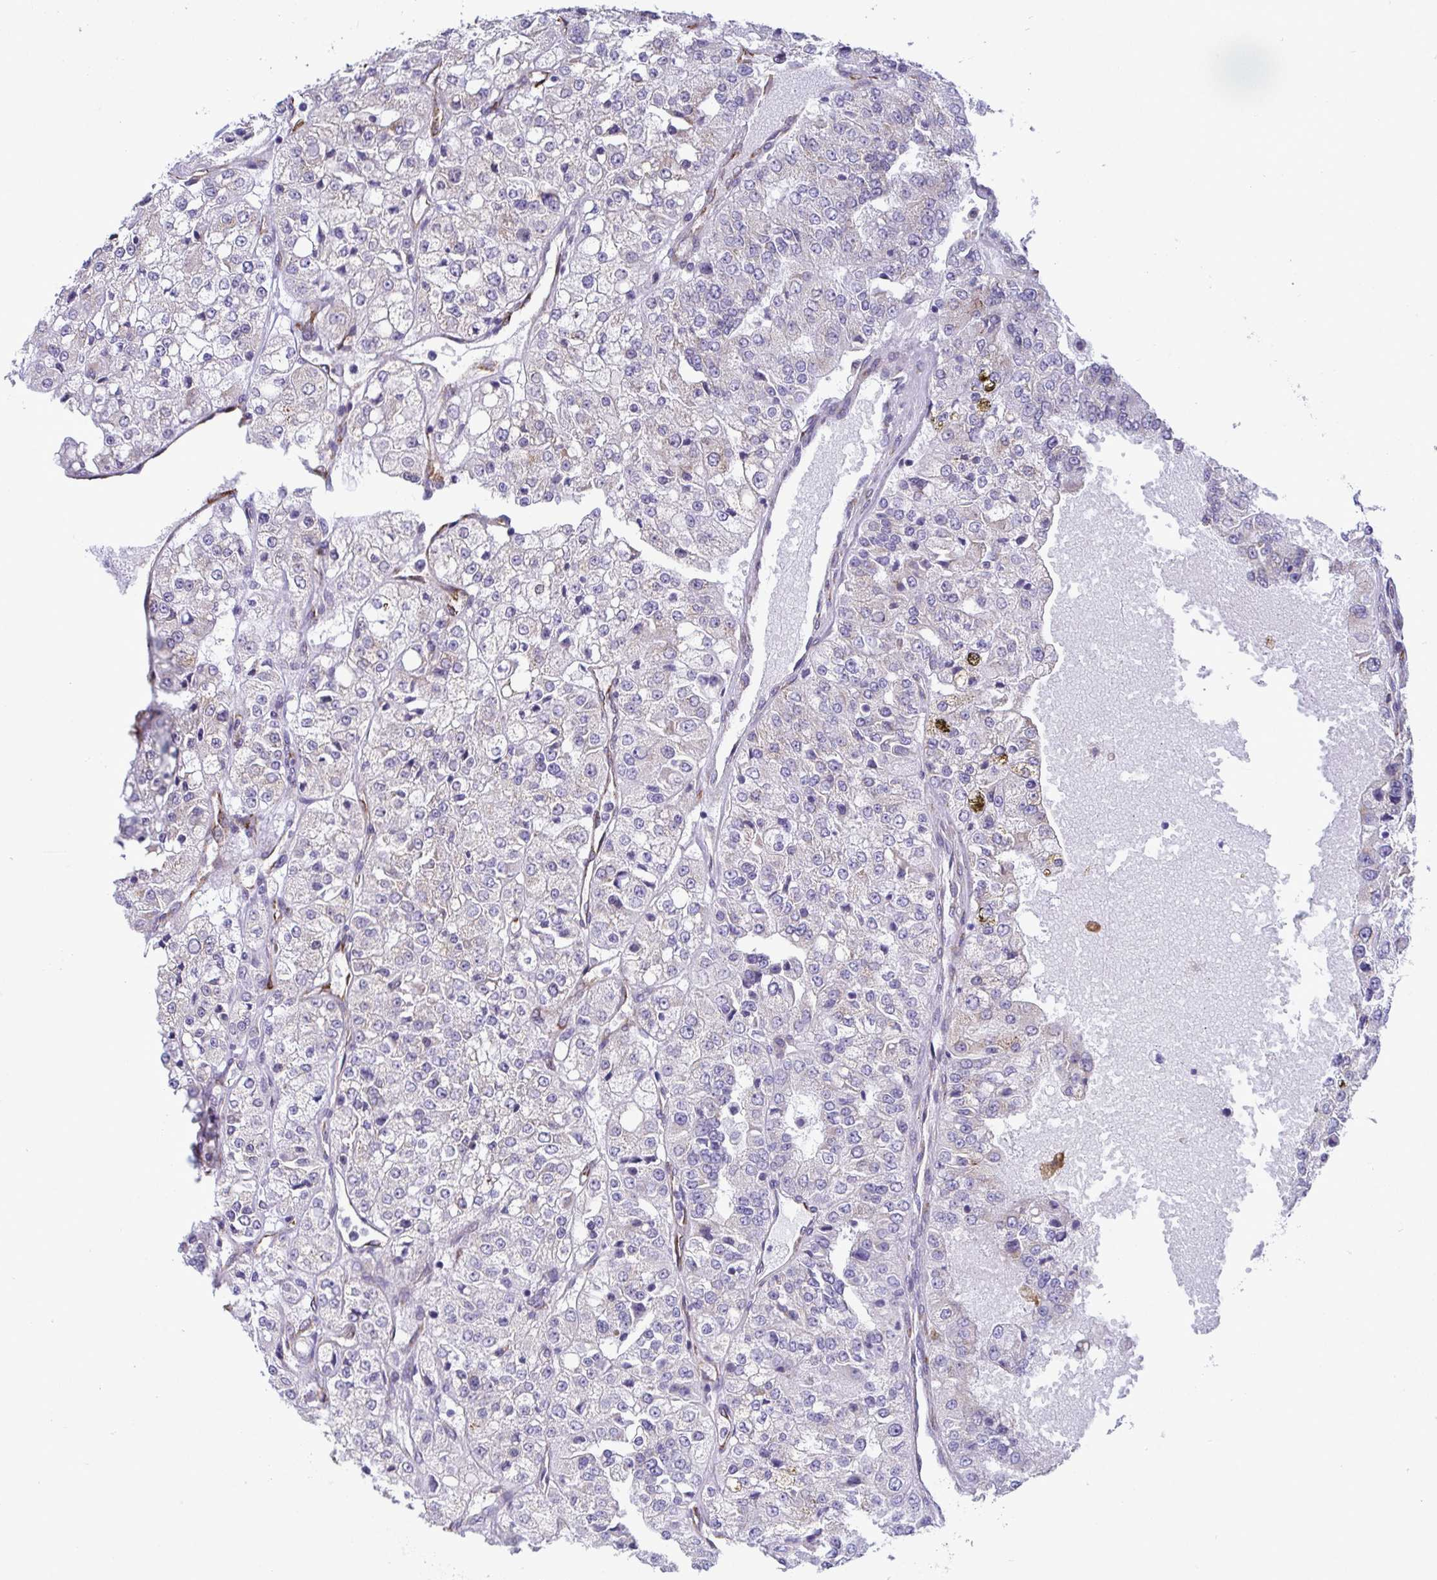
{"staining": {"intensity": "weak", "quantity": "<25%", "location": "cytoplasmic/membranous"}, "tissue": "renal cancer", "cell_type": "Tumor cells", "image_type": "cancer", "snomed": [{"axis": "morphology", "description": "Adenocarcinoma, NOS"}, {"axis": "topography", "description": "Kidney"}], "caption": "This is a micrograph of IHC staining of renal cancer (adenocarcinoma), which shows no expression in tumor cells.", "gene": "ASPH", "patient": {"sex": "female", "age": 63}}